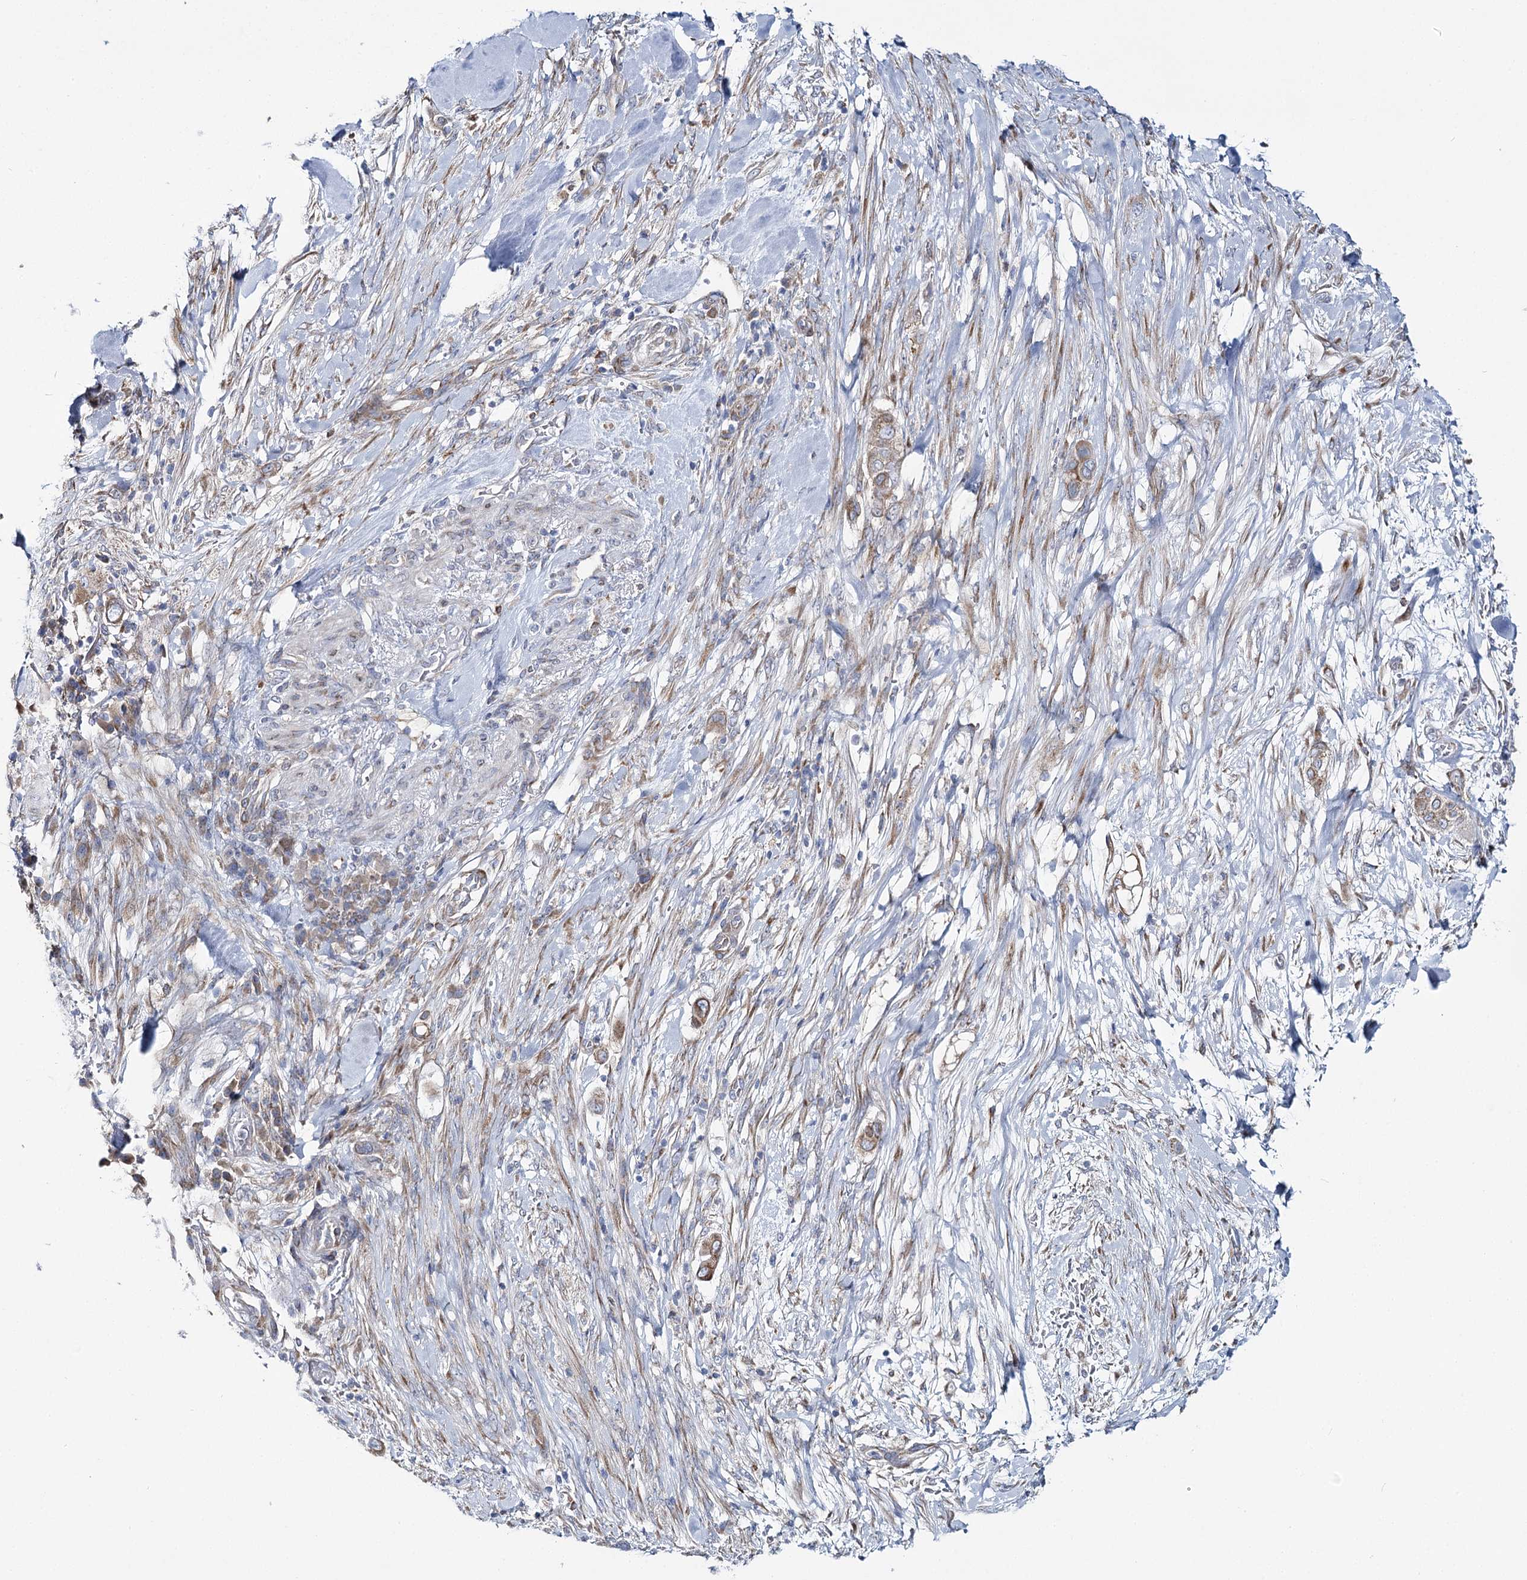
{"staining": {"intensity": "weak", "quantity": ">75%", "location": "cytoplasmic/membranous"}, "tissue": "pancreatic cancer", "cell_type": "Tumor cells", "image_type": "cancer", "snomed": [{"axis": "morphology", "description": "Adenocarcinoma, NOS"}, {"axis": "topography", "description": "Pancreas"}], "caption": "DAB immunohistochemical staining of adenocarcinoma (pancreatic) exhibits weak cytoplasmic/membranous protein expression in approximately >75% of tumor cells. The protein is shown in brown color, while the nuclei are stained blue.", "gene": "THUMPD3", "patient": {"sex": "male", "age": 68}}